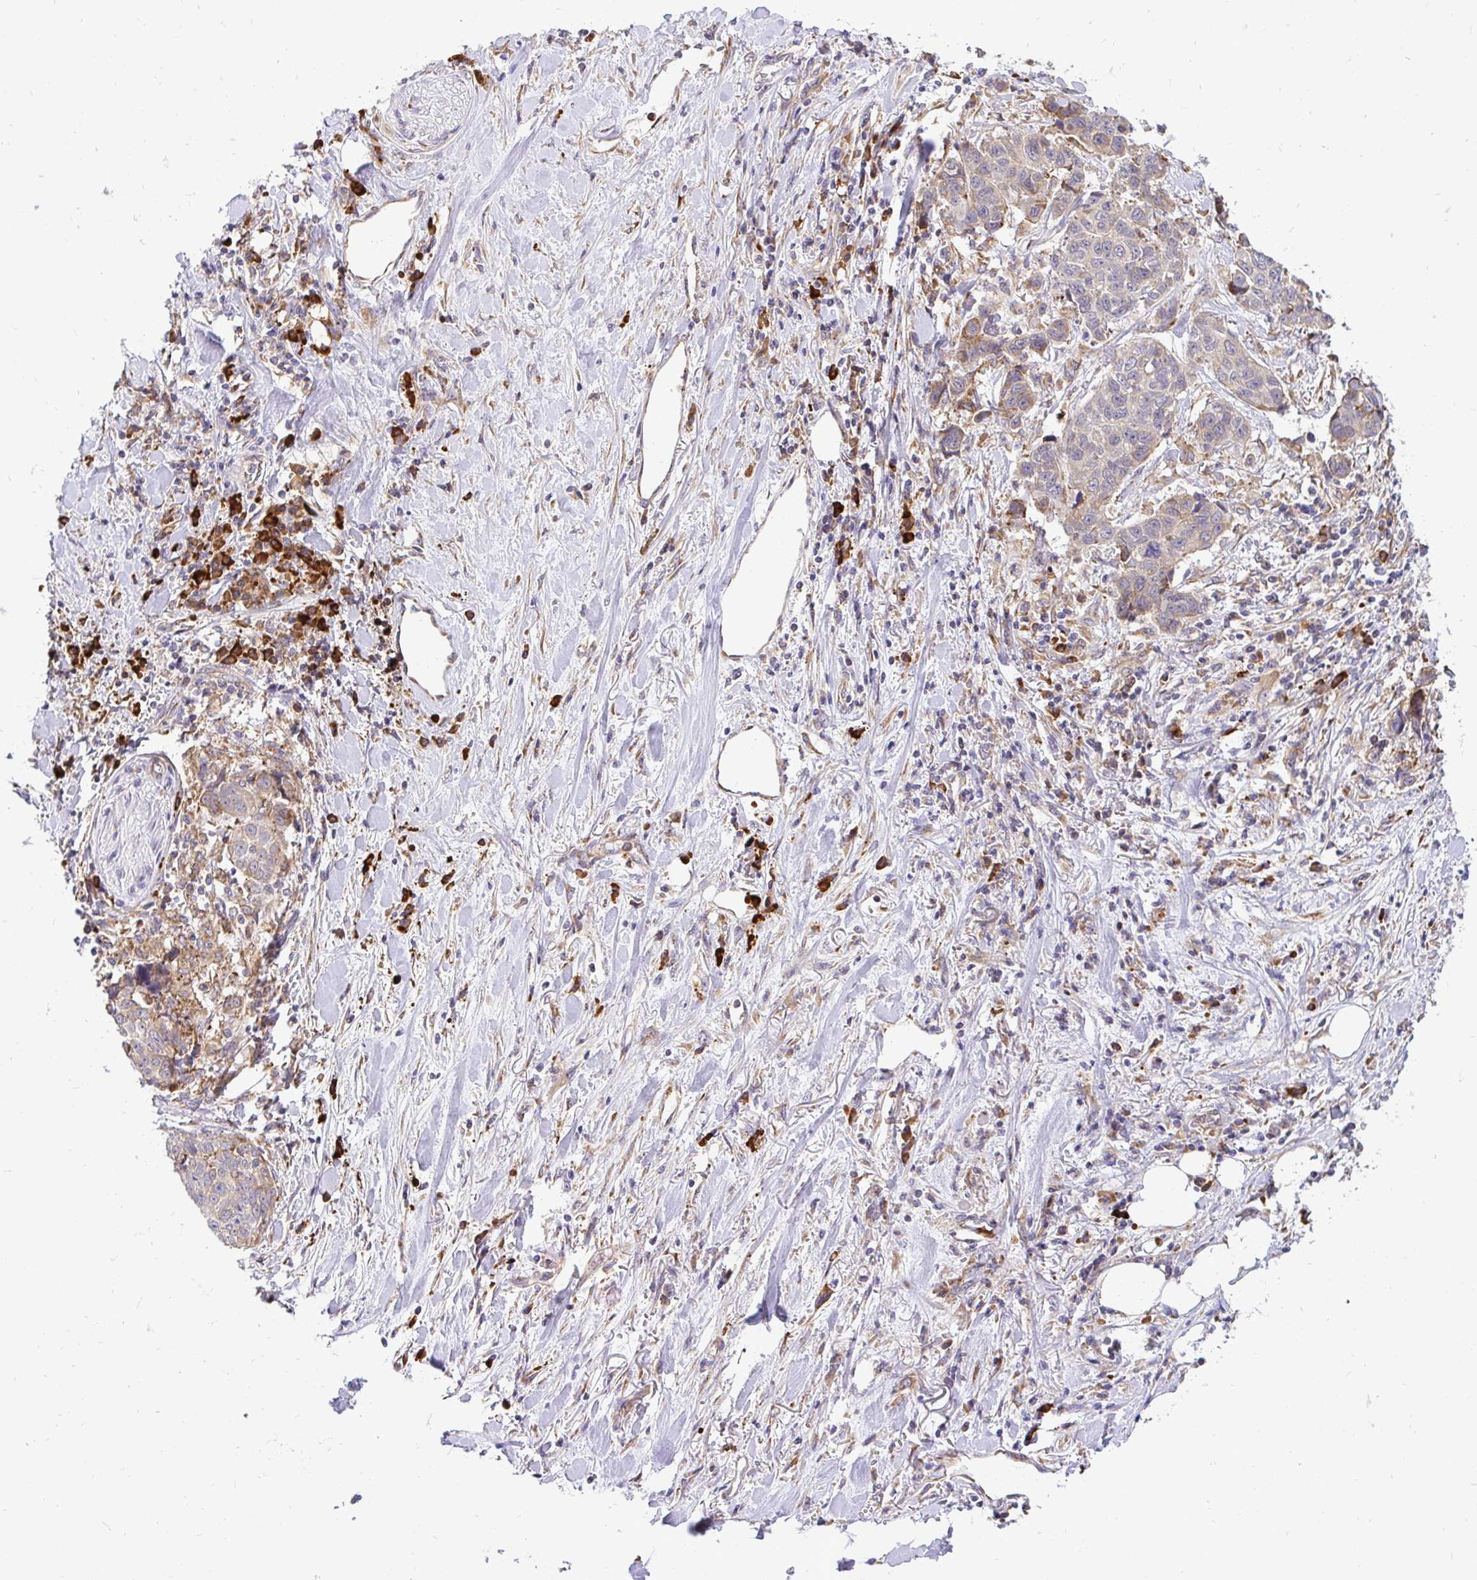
{"staining": {"intensity": "weak", "quantity": "<25%", "location": "cytoplasmic/membranous"}, "tissue": "lung cancer", "cell_type": "Tumor cells", "image_type": "cancer", "snomed": [{"axis": "morphology", "description": "Squamous cell carcinoma, NOS"}, {"axis": "topography", "description": "Lymph node"}, {"axis": "topography", "description": "Lung"}], "caption": "Immunohistochemistry photomicrograph of neoplastic tissue: human lung cancer (squamous cell carcinoma) stained with DAB exhibits no significant protein staining in tumor cells.", "gene": "NAALAD2", "patient": {"sex": "male", "age": 61}}